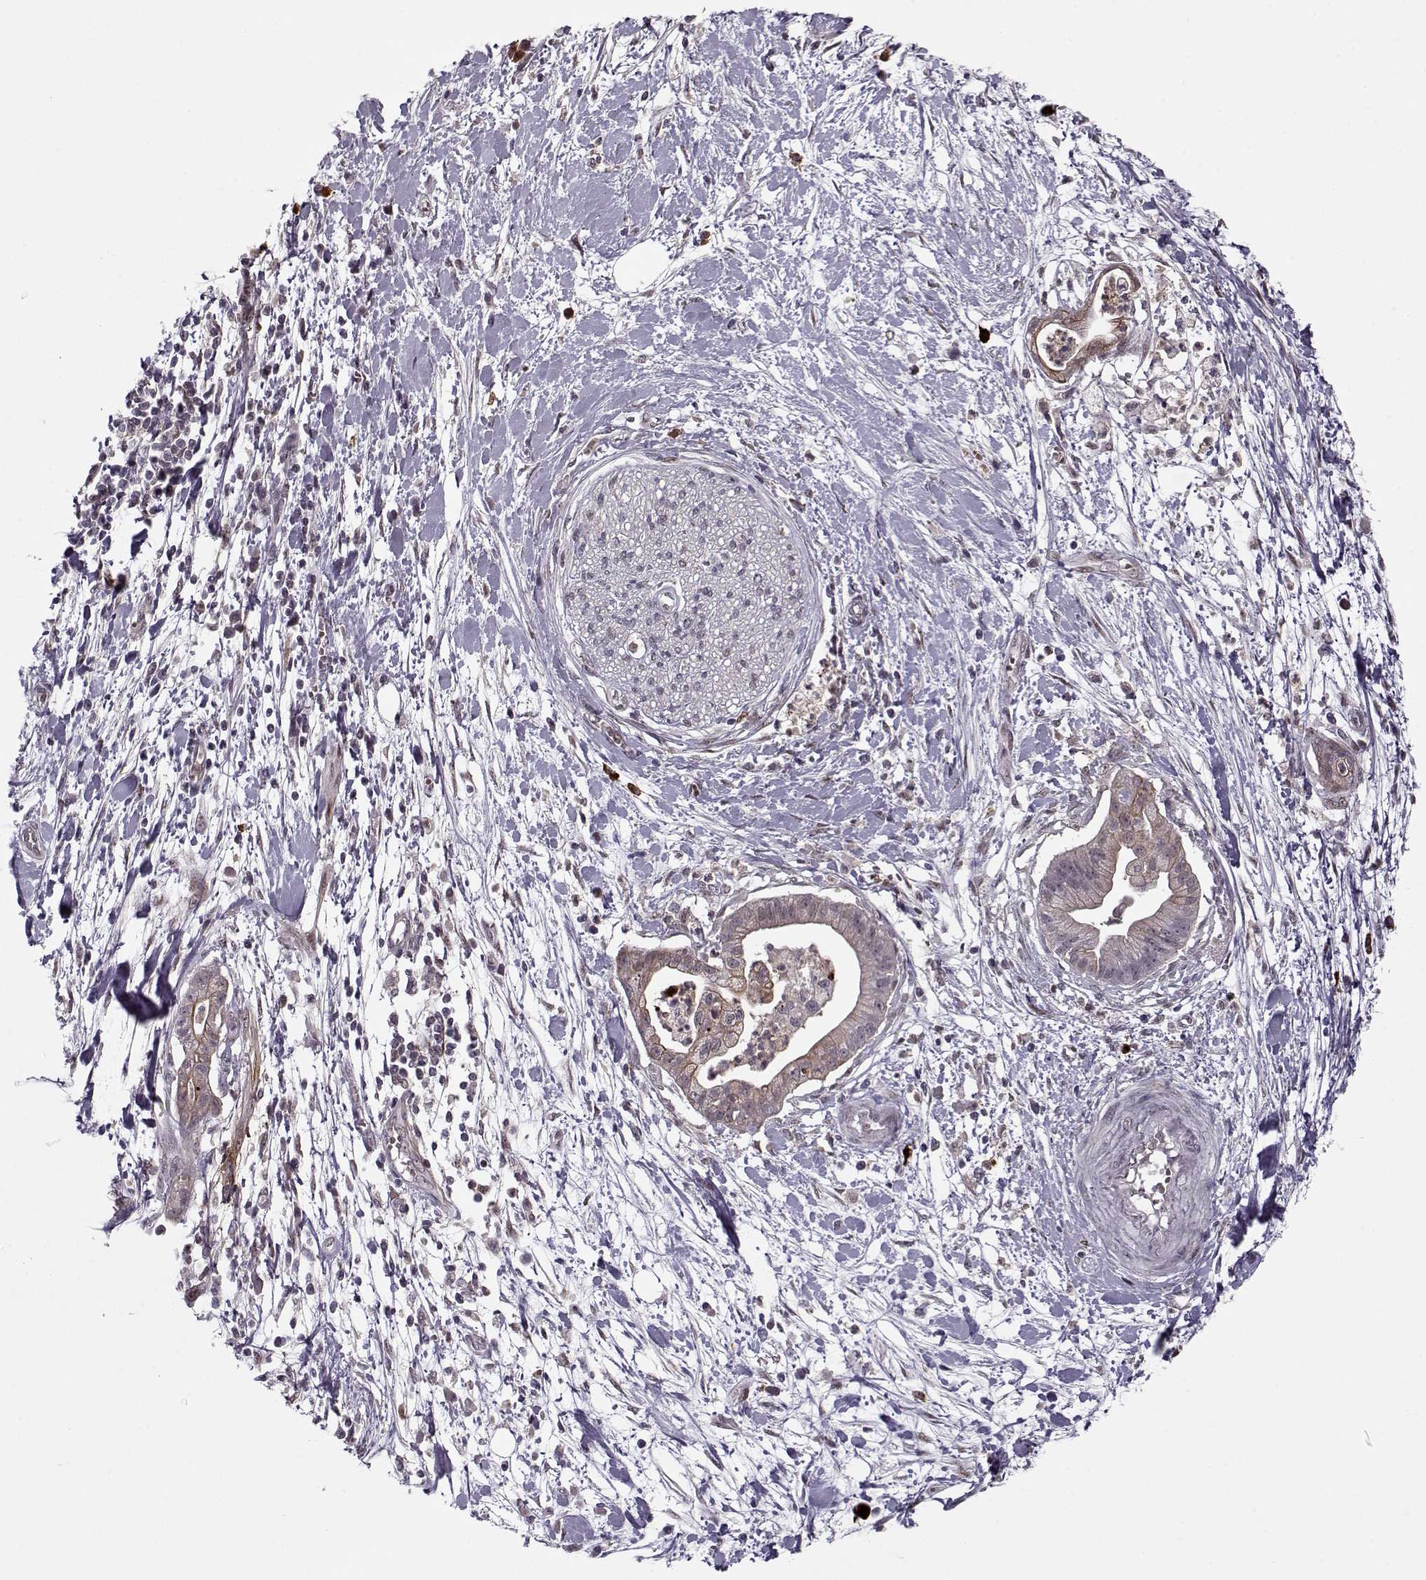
{"staining": {"intensity": "strong", "quantity": "<25%", "location": "cytoplasmic/membranous"}, "tissue": "pancreatic cancer", "cell_type": "Tumor cells", "image_type": "cancer", "snomed": [{"axis": "morphology", "description": "Normal tissue, NOS"}, {"axis": "morphology", "description": "Adenocarcinoma, NOS"}, {"axis": "topography", "description": "Lymph node"}, {"axis": "topography", "description": "Pancreas"}], "caption": "Immunohistochemical staining of pancreatic adenocarcinoma demonstrates strong cytoplasmic/membranous protein staining in approximately <25% of tumor cells. (Stains: DAB (3,3'-diaminobenzidine) in brown, nuclei in blue, Microscopy: brightfield microscopy at high magnification).", "gene": "DENND4B", "patient": {"sex": "female", "age": 58}}